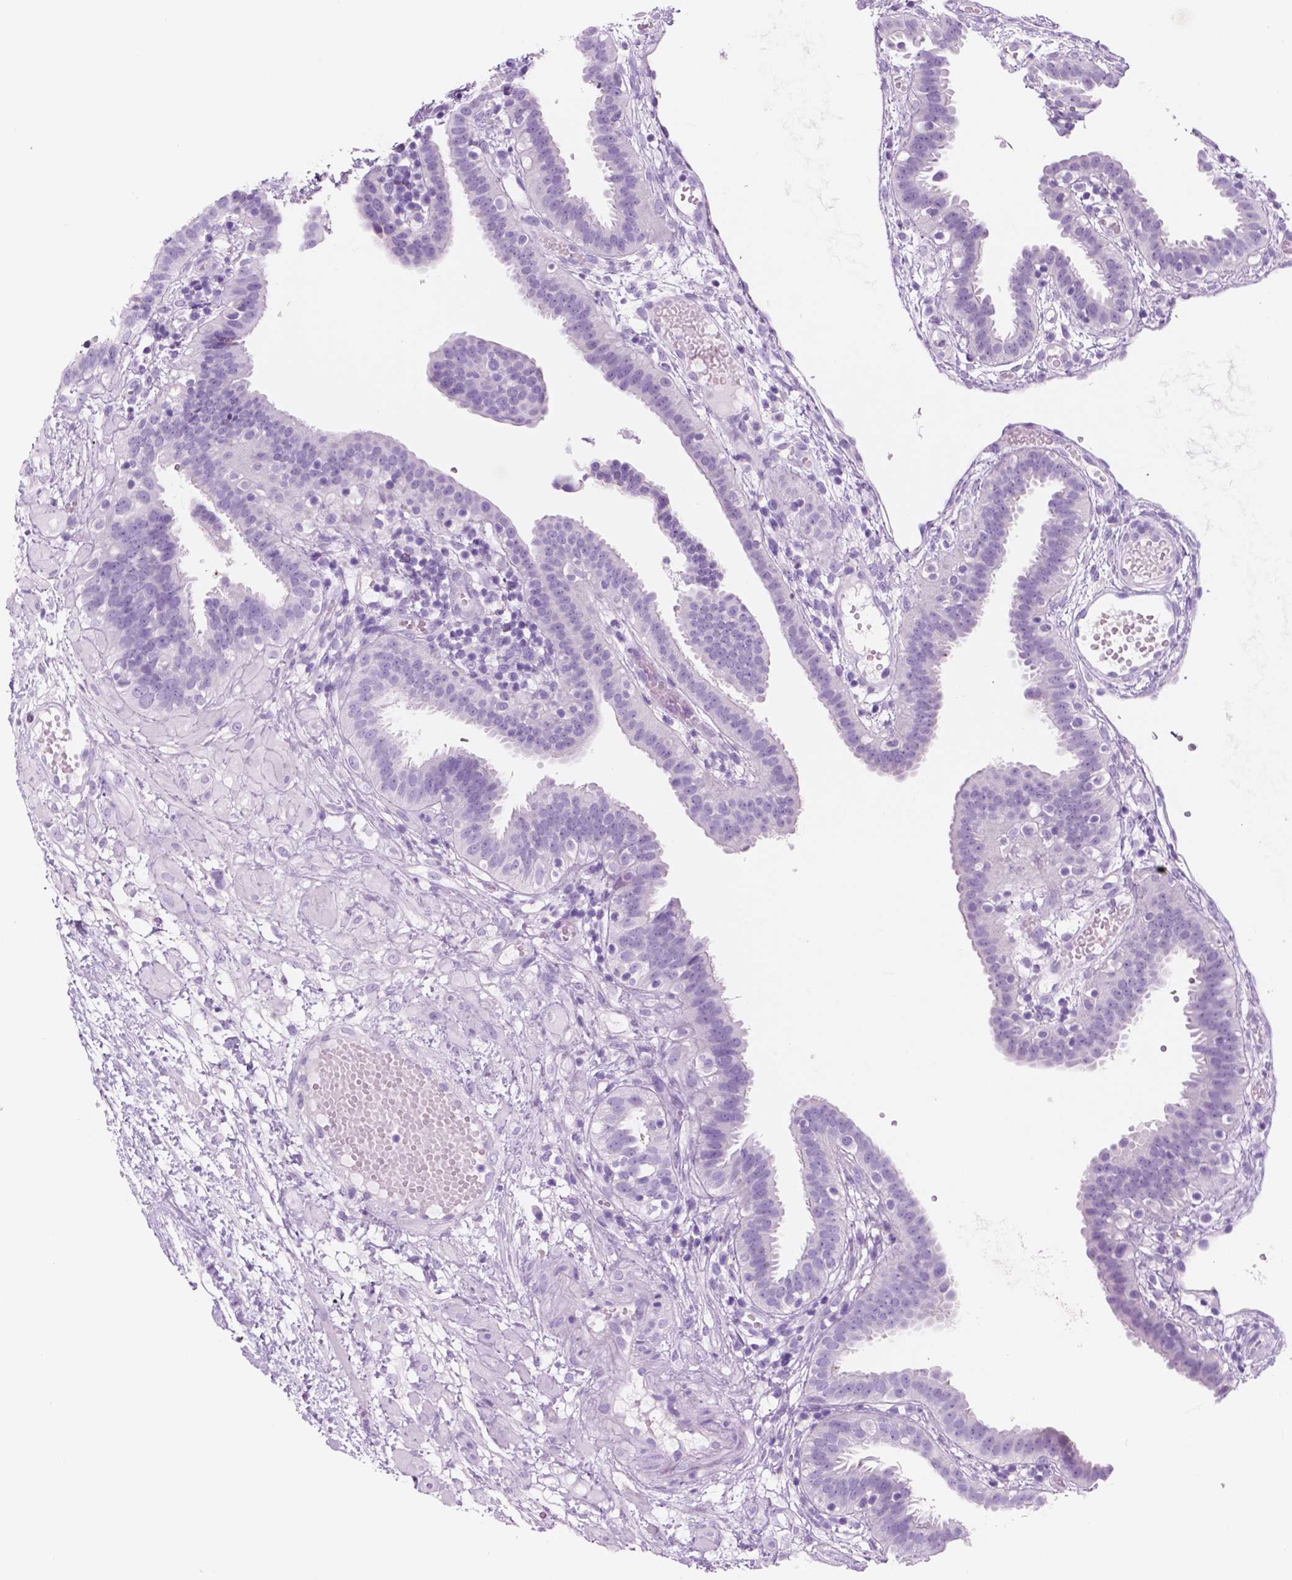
{"staining": {"intensity": "negative", "quantity": "none", "location": "none"}, "tissue": "fallopian tube", "cell_type": "Glandular cells", "image_type": "normal", "snomed": [{"axis": "morphology", "description": "Normal tissue, NOS"}, {"axis": "topography", "description": "Fallopian tube"}], "caption": "Human fallopian tube stained for a protein using immunohistochemistry reveals no expression in glandular cells.", "gene": "CUZD1", "patient": {"sex": "female", "age": 37}}